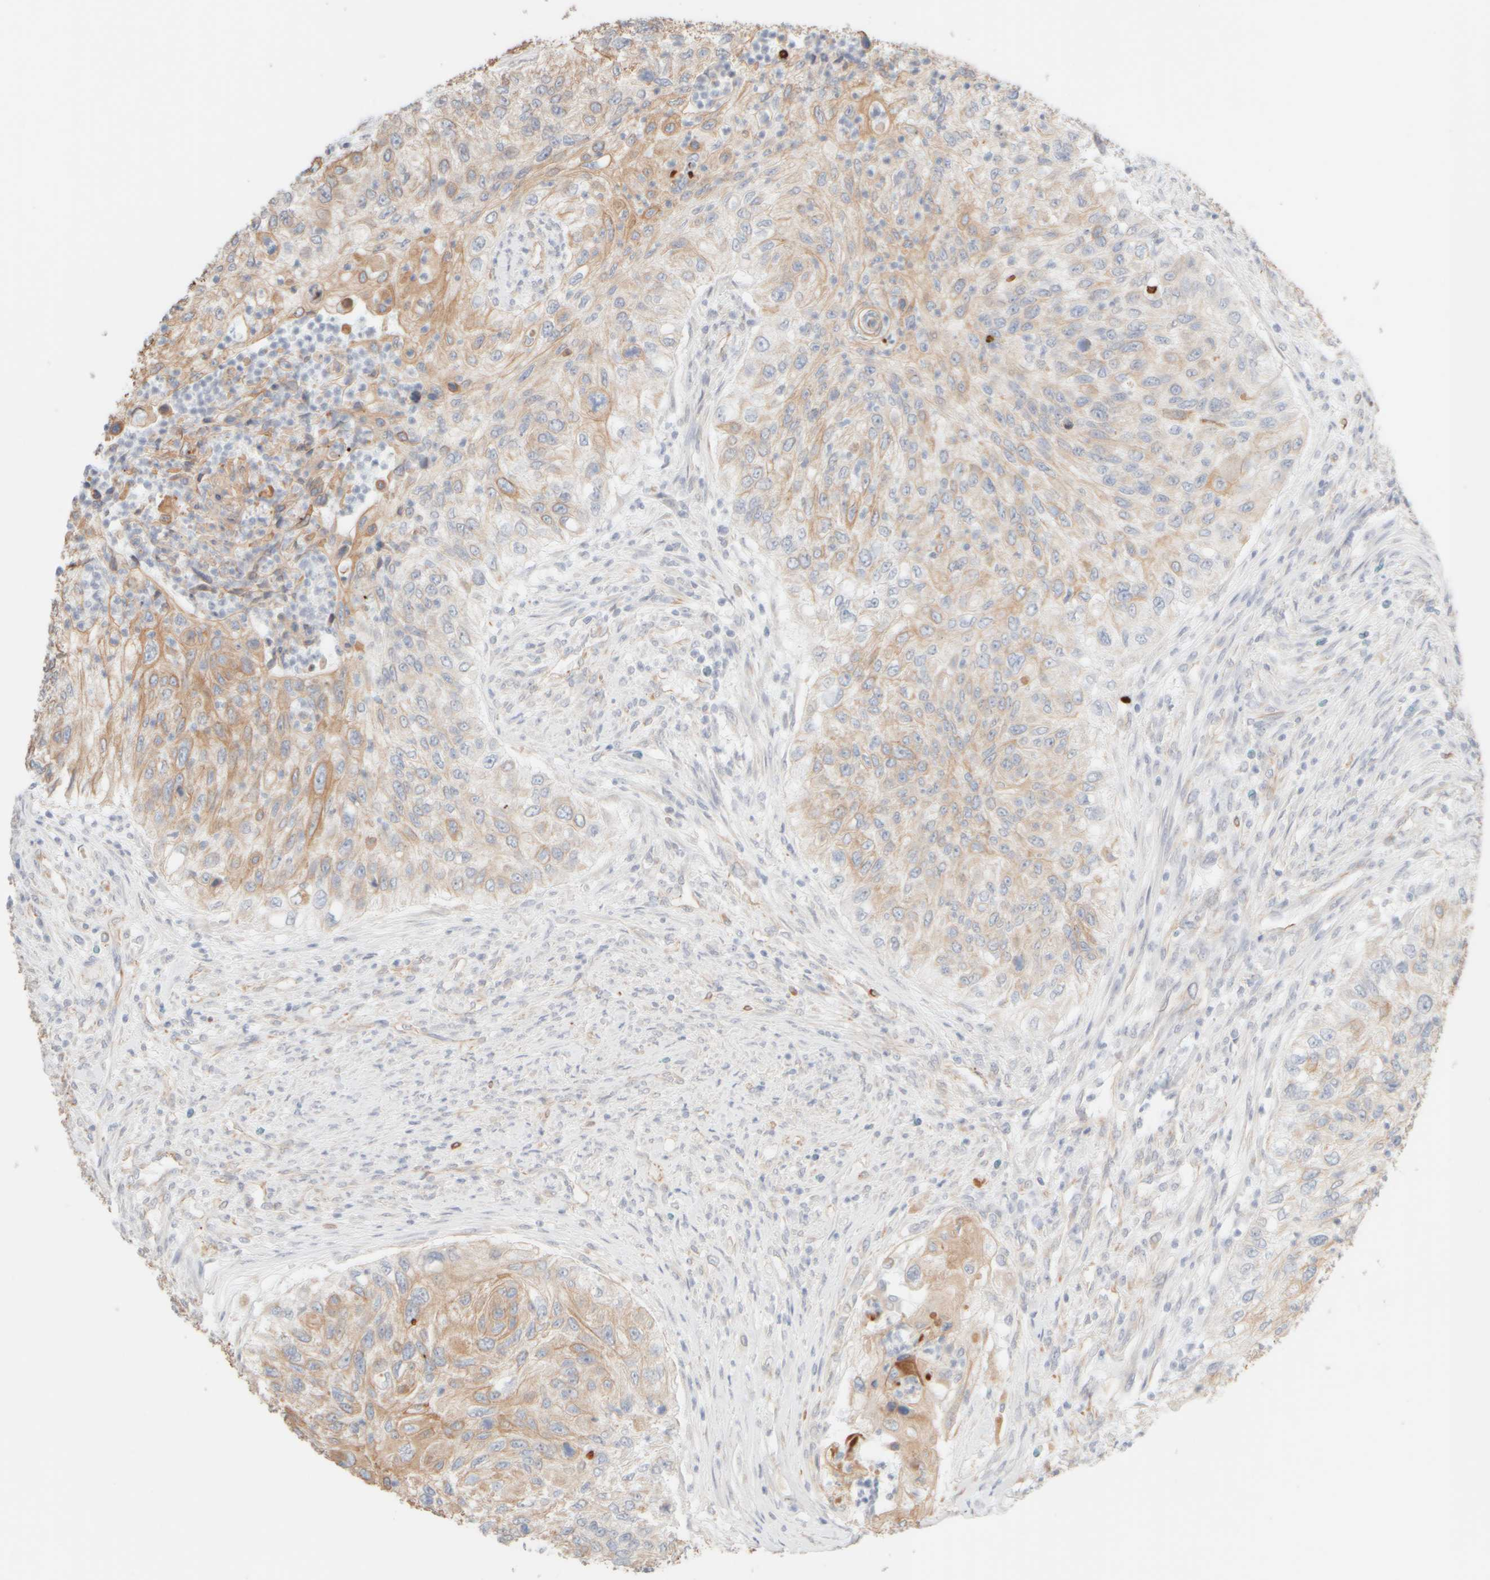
{"staining": {"intensity": "moderate", "quantity": "25%-75%", "location": "cytoplasmic/membranous"}, "tissue": "urothelial cancer", "cell_type": "Tumor cells", "image_type": "cancer", "snomed": [{"axis": "morphology", "description": "Urothelial carcinoma, High grade"}, {"axis": "topography", "description": "Urinary bladder"}], "caption": "The photomicrograph displays a brown stain indicating the presence of a protein in the cytoplasmic/membranous of tumor cells in high-grade urothelial carcinoma. Nuclei are stained in blue.", "gene": "KRT15", "patient": {"sex": "female", "age": 60}}